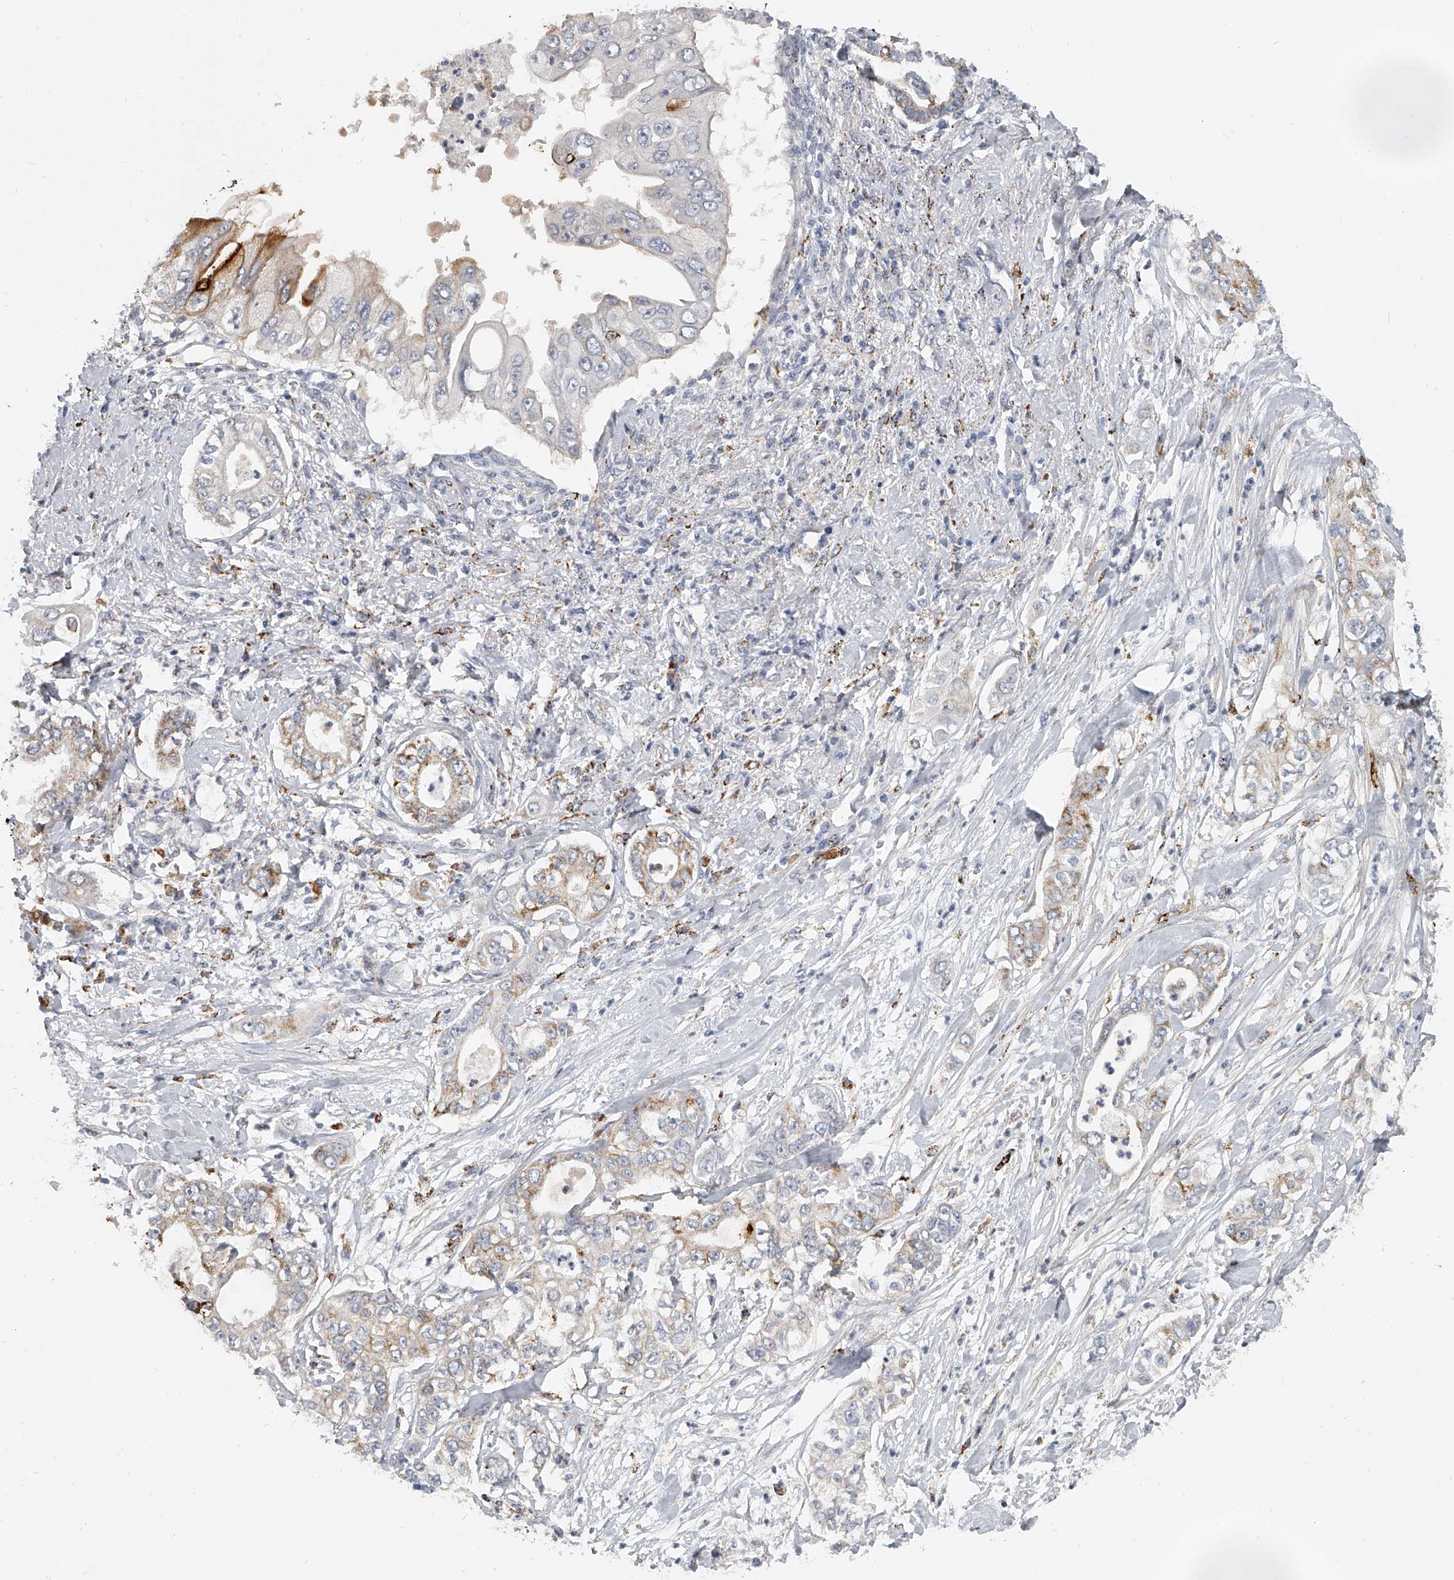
{"staining": {"intensity": "weak", "quantity": "<25%", "location": "cytoplasmic/membranous"}, "tissue": "pancreatic cancer", "cell_type": "Tumor cells", "image_type": "cancer", "snomed": [{"axis": "morphology", "description": "Adenocarcinoma, NOS"}, {"axis": "topography", "description": "Pancreas"}], "caption": "This is a image of immunohistochemistry staining of adenocarcinoma (pancreatic), which shows no expression in tumor cells.", "gene": "KLHL7", "patient": {"sex": "female", "age": 78}}